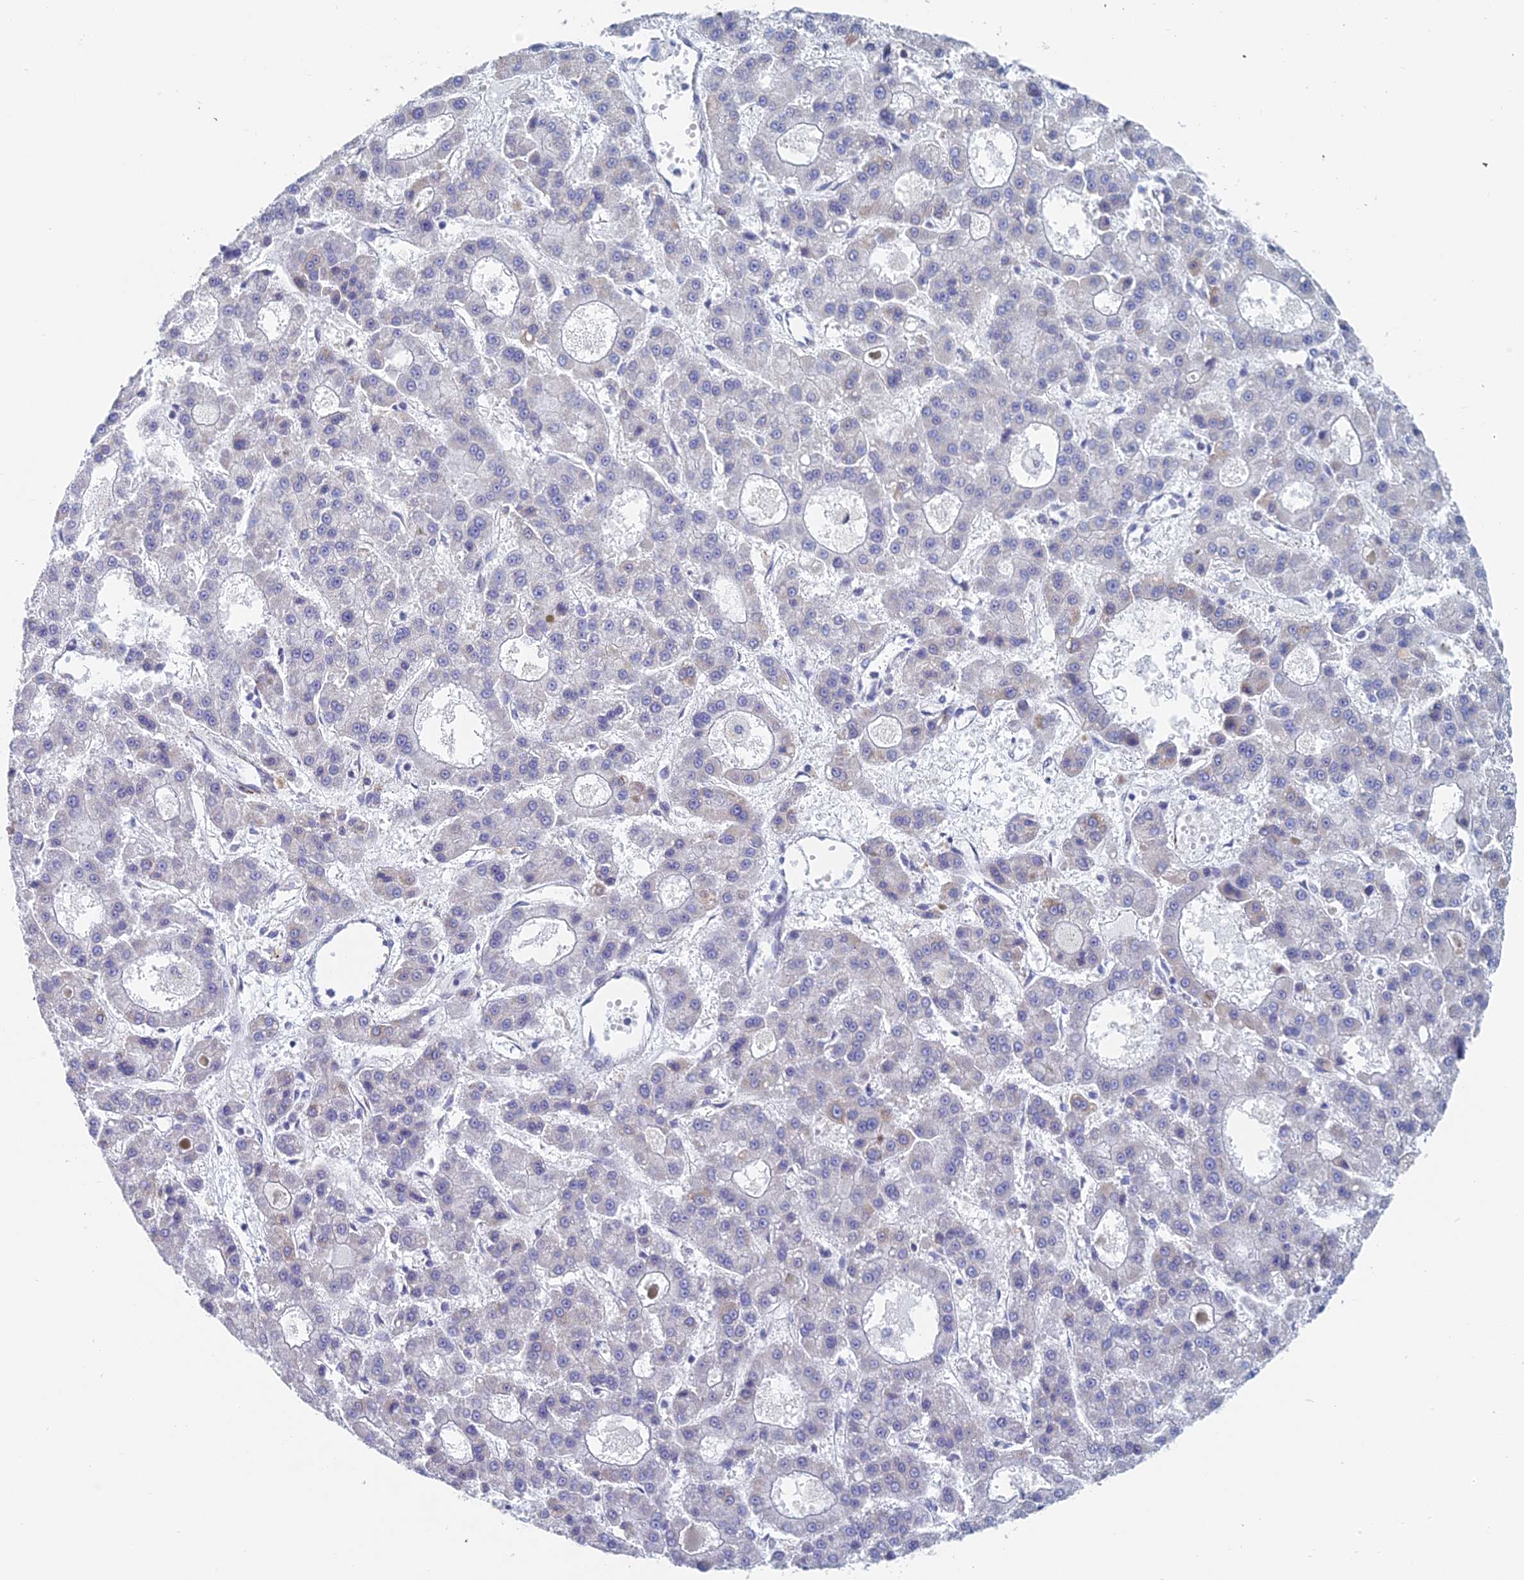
{"staining": {"intensity": "negative", "quantity": "none", "location": "none"}, "tissue": "liver cancer", "cell_type": "Tumor cells", "image_type": "cancer", "snomed": [{"axis": "morphology", "description": "Carcinoma, Hepatocellular, NOS"}, {"axis": "topography", "description": "Liver"}], "caption": "This is an immunohistochemistry (IHC) photomicrograph of liver cancer. There is no positivity in tumor cells.", "gene": "ACSM1", "patient": {"sex": "male", "age": 70}}